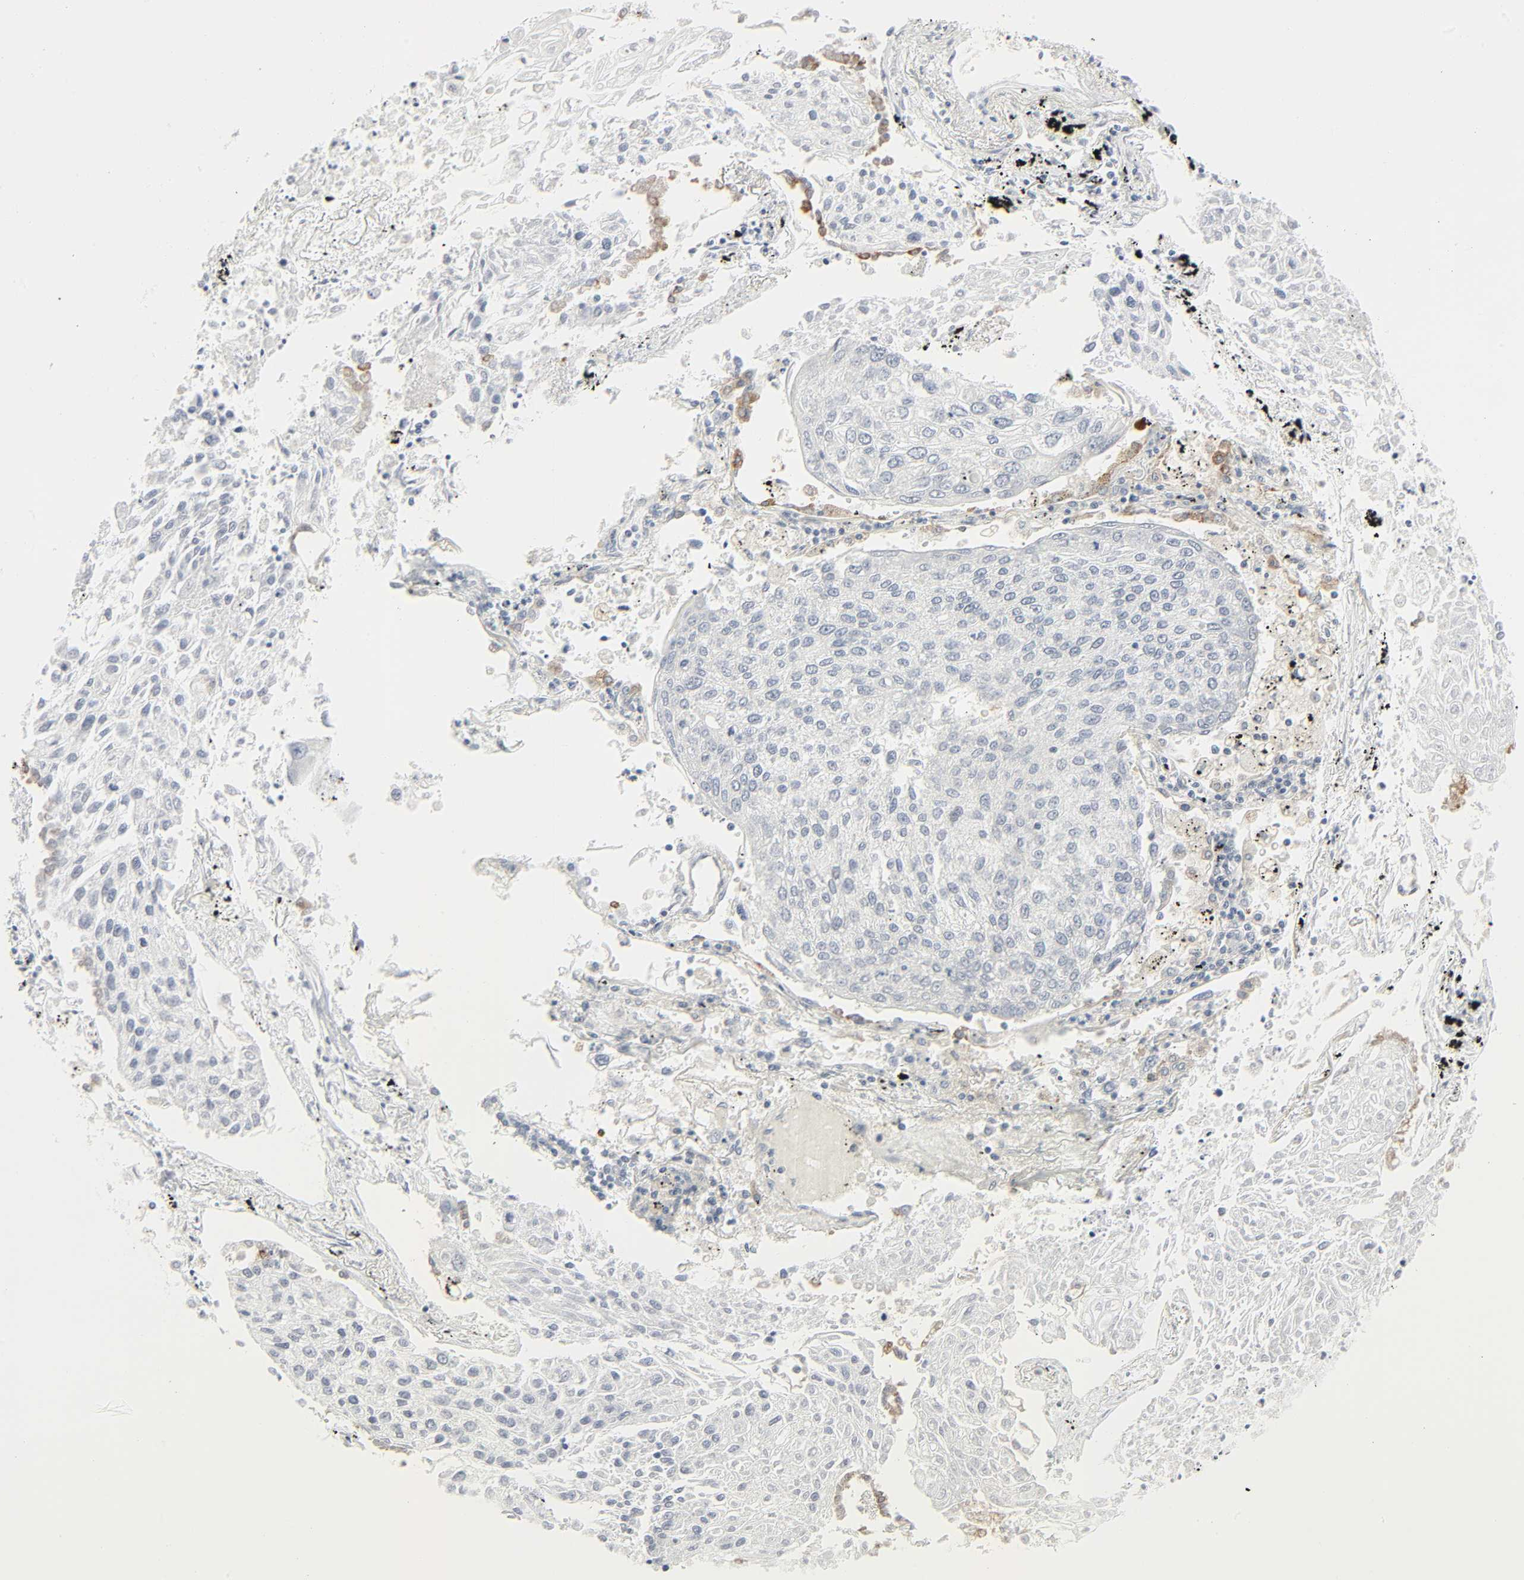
{"staining": {"intensity": "moderate", "quantity": "<25%", "location": "cytoplasmic/membranous"}, "tissue": "lung cancer", "cell_type": "Tumor cells", "image_type": "cancer", "snomed": [{"axis": "morphology", "description": "Squamous cell carcinoma, NOS"}, {"axis": "topography", "description": "Lung"}], "caption": "Immunohistochemical staining of lung squamous cell carcinoma reveals low levels of moderate cytoplasmic/membranous protein expression in approximately <25% of tumor cells. (brown staining indicates protein expression, while blue staining denotes nuclei).", "gene": "ZBTB16", "patient": {"sex": "male", "age": 75}}